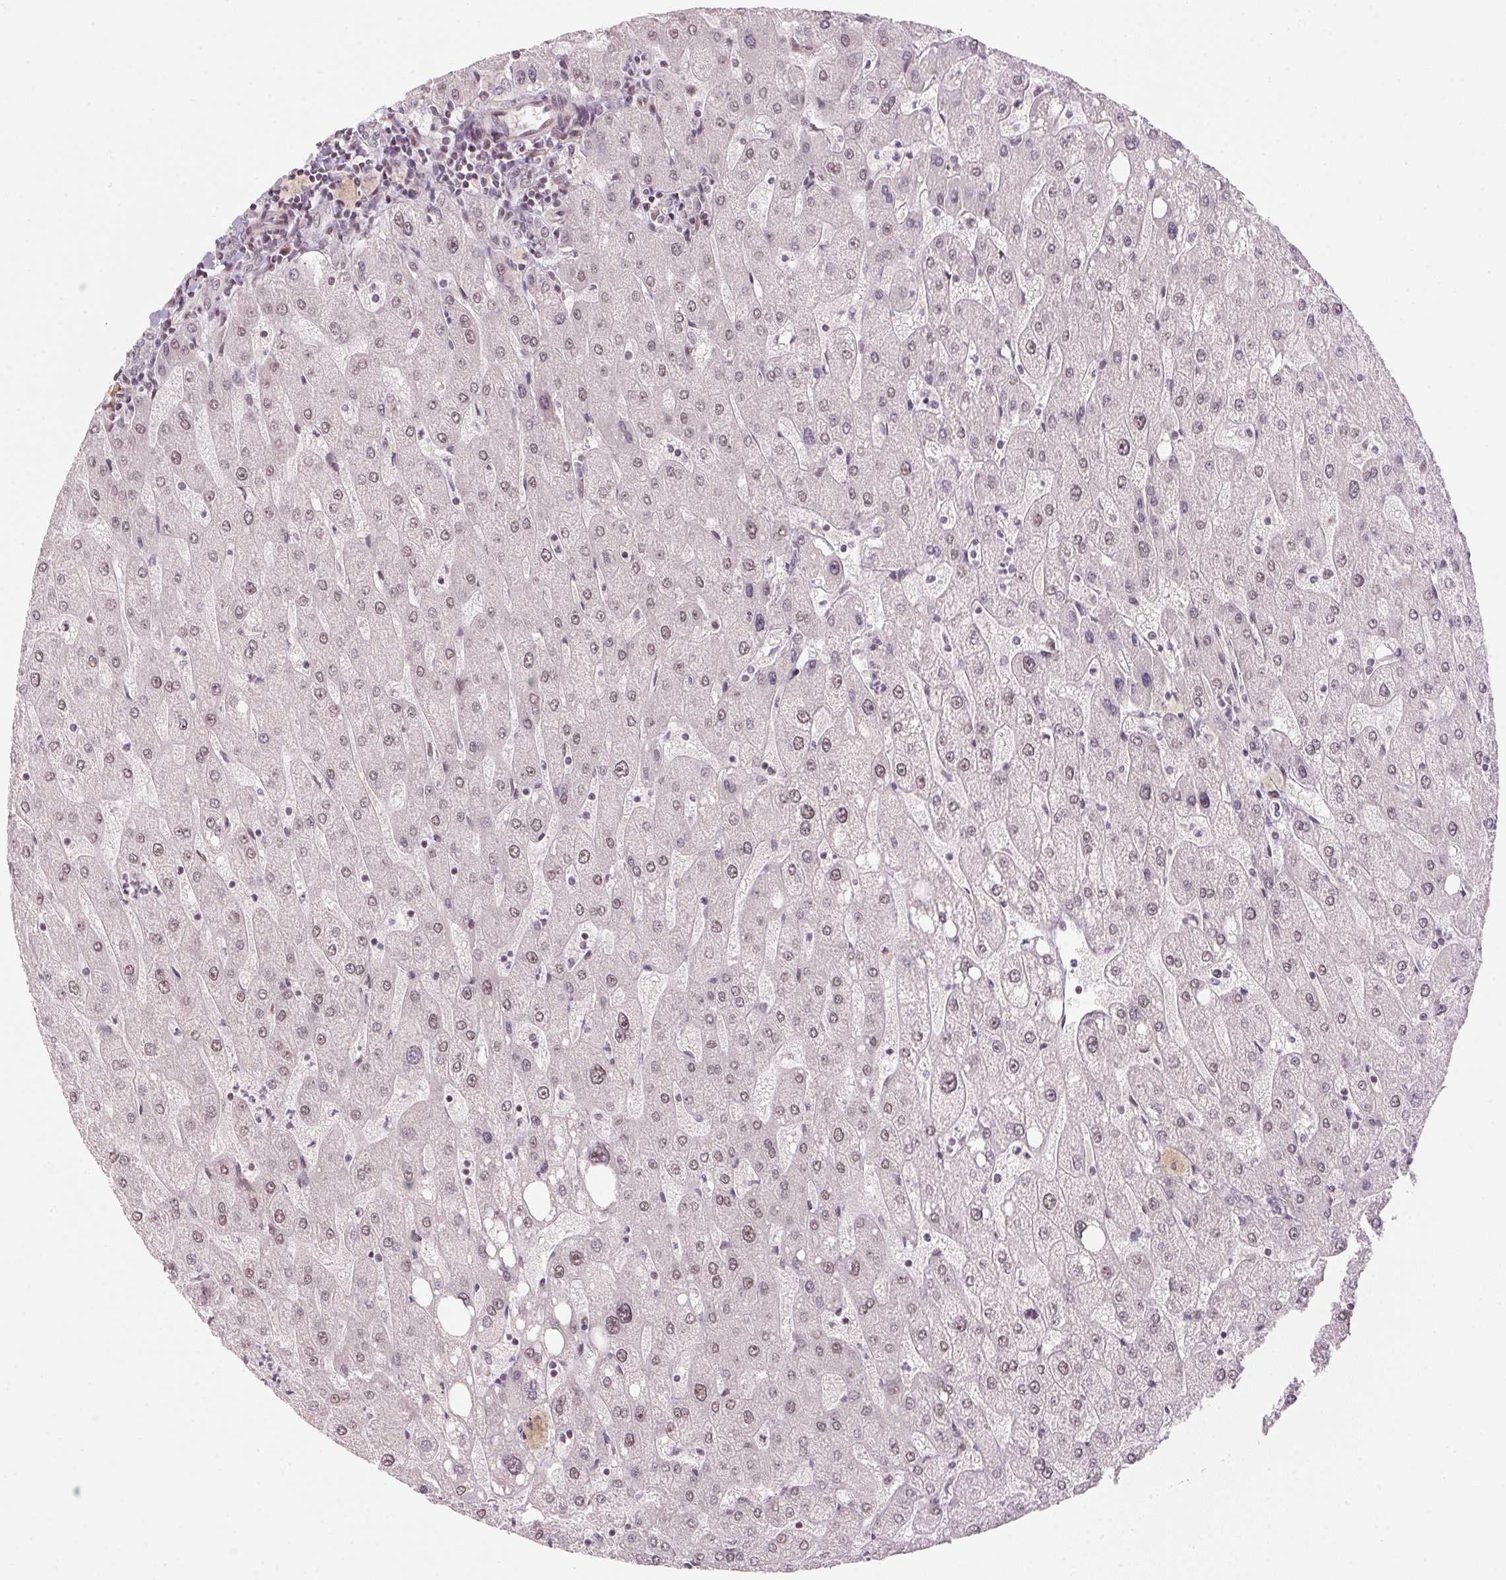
{"staining": {"intensity": "weak", "quantity": "25%-75%", "location": "nuclear"}, "tissue": "liver", "cell_type": "Cholangiocytes", "image_type": "normal", "snomed": [{"axis": "morphology", "description": "Normal tissue, NOS"}, {"axis": "topography", "description": "Liver"}], "caption": "Immunohistochemistry staining of normal liver, which reveals low levels of weak nuclear positivity in approximately 25%-75% of cholangiocytes indicating weak nuclear protein positivity. The staining was performed using DAB (brown) for protein detection and nuclei were counterstained in hematoxylin (blue).", "gene": "KAT6A", "patient": {"sex": "male", "age": 67}}